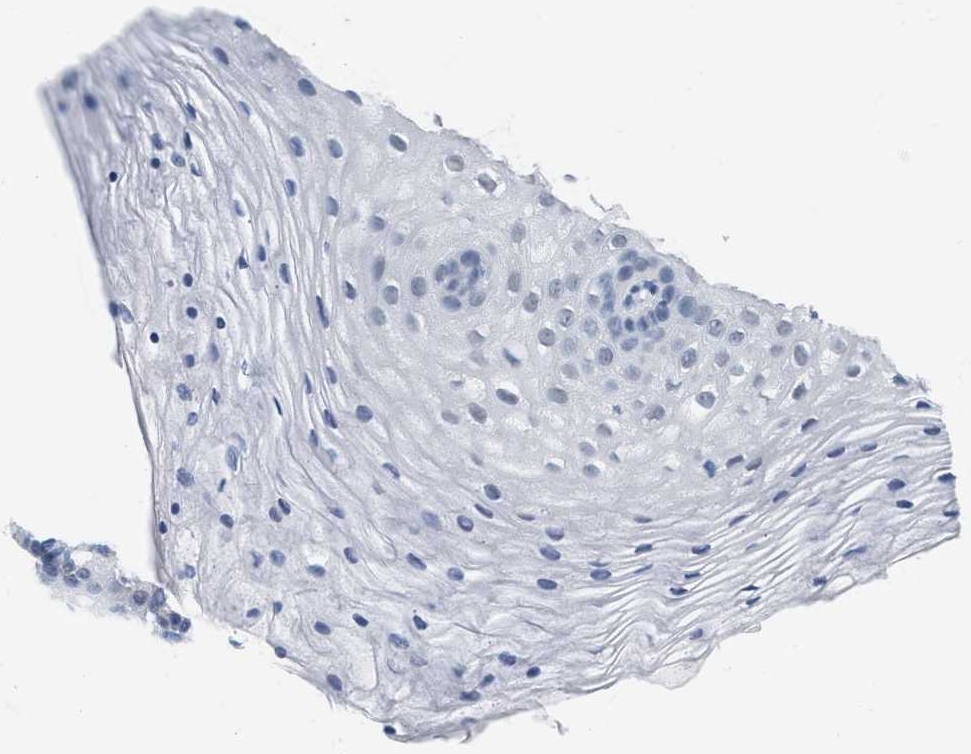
{"staining": {"intensity": "negative", "quantity": "none", "location": "none"}, "tissue": "vagina", "cell_type": "Squamous epithelial cells", "image_type": "normal", "snomed": [{"axis": "morphology", "description": "Normal tissue, NOS"}, {"axis": "topography", "description": "Vagina"}], "caption": "The photomicrograph exhibits no significant positivity in squamous epithelial cells of vagina. (DAB (3,3'-diaminobenzidine) immunohistochemistry with hematoxylin counter stain).", "gene": "XIRP1", "patient": {"sex": "female", "age": 32}}